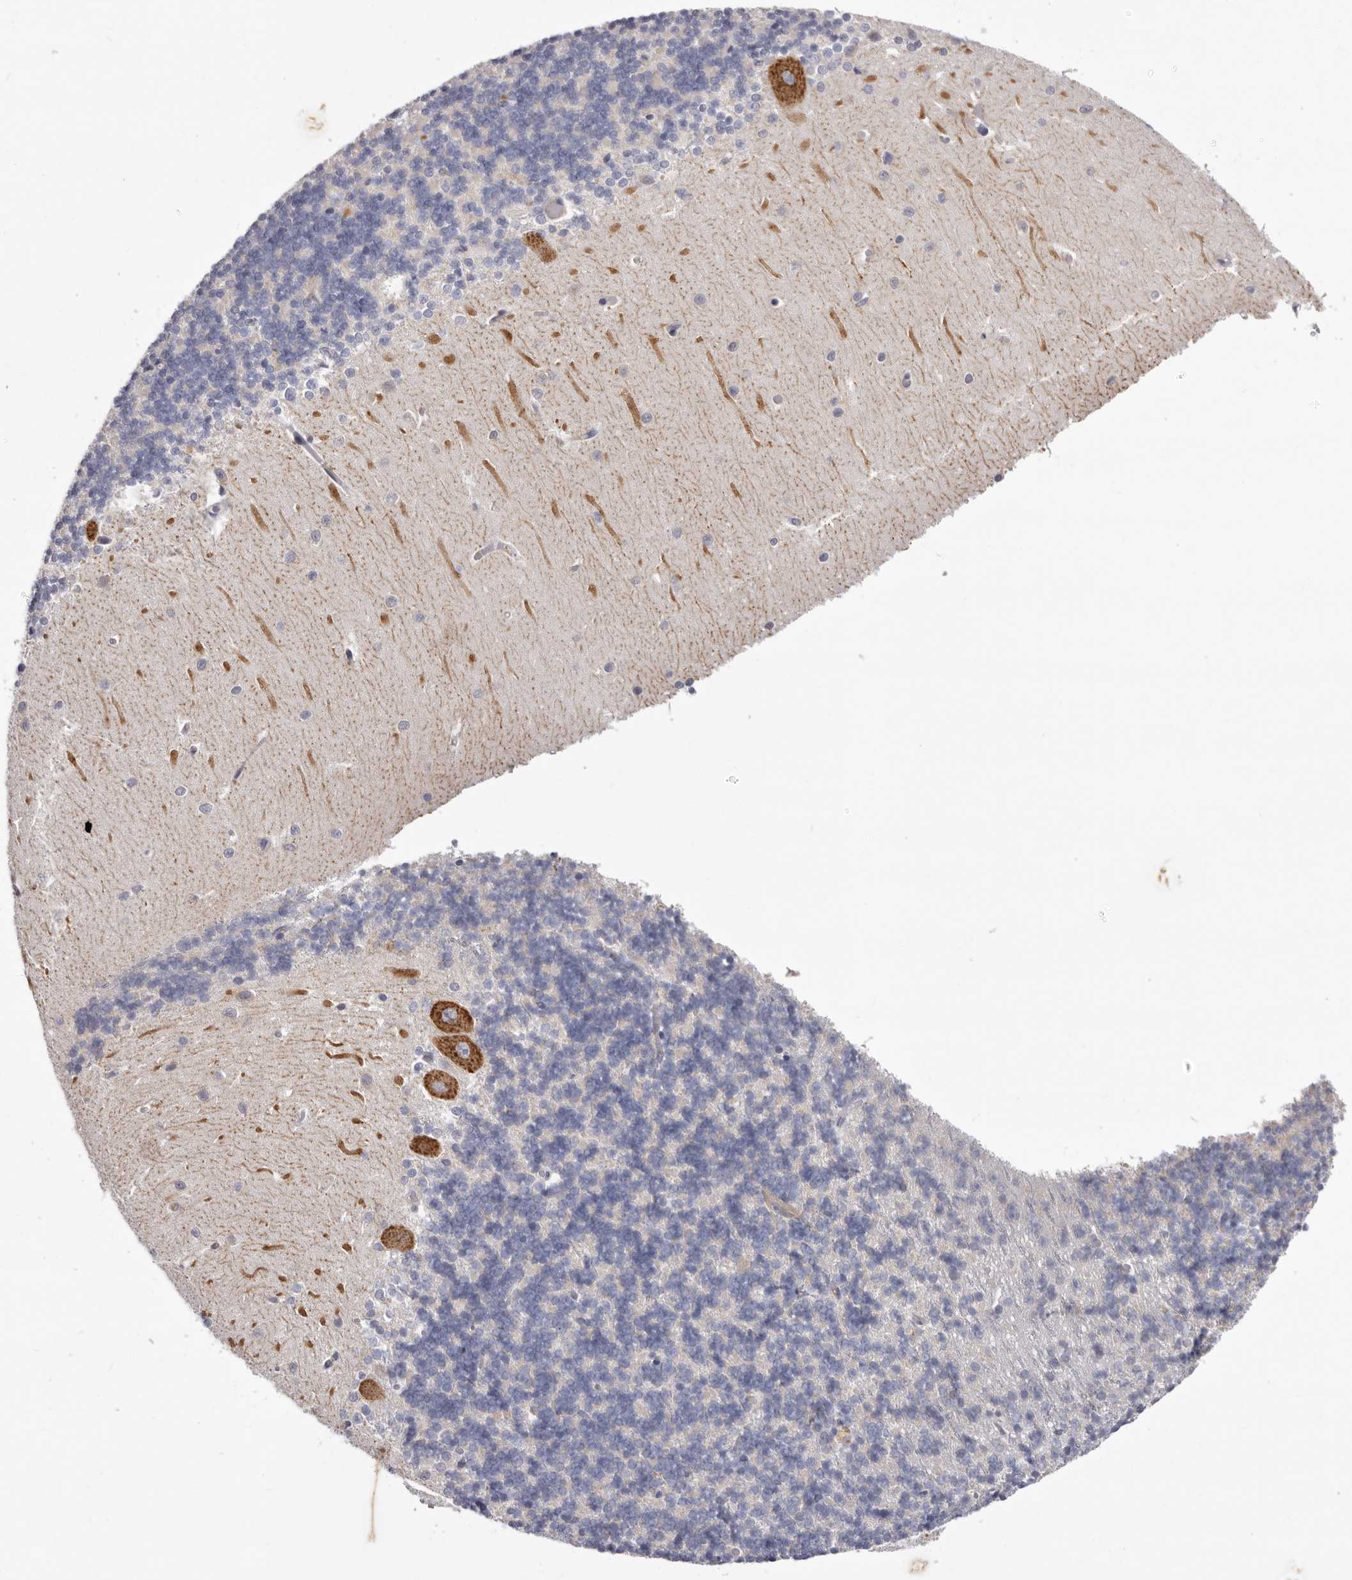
{"staining": {"intensity": "negative", "quantity": "none", "location": "none"}, "tissue": "cerebellum", "cell_type": "Cells in granular layer", "image_type": "normal", "snomed": [{"axis": "morphology", "description": "Normal tissue, NOS"}, {"axis": "topography", "description": "Cerebellum"}], "caption": "Immunohistochemistry of normal human cerebellum exhibits no expression in cells in granular layer. (Brightfield microscopy of DAB immunohistochemistry at high magnification).", "gene": "LMLN", "patient": {"sex": "male", "age": 37}}